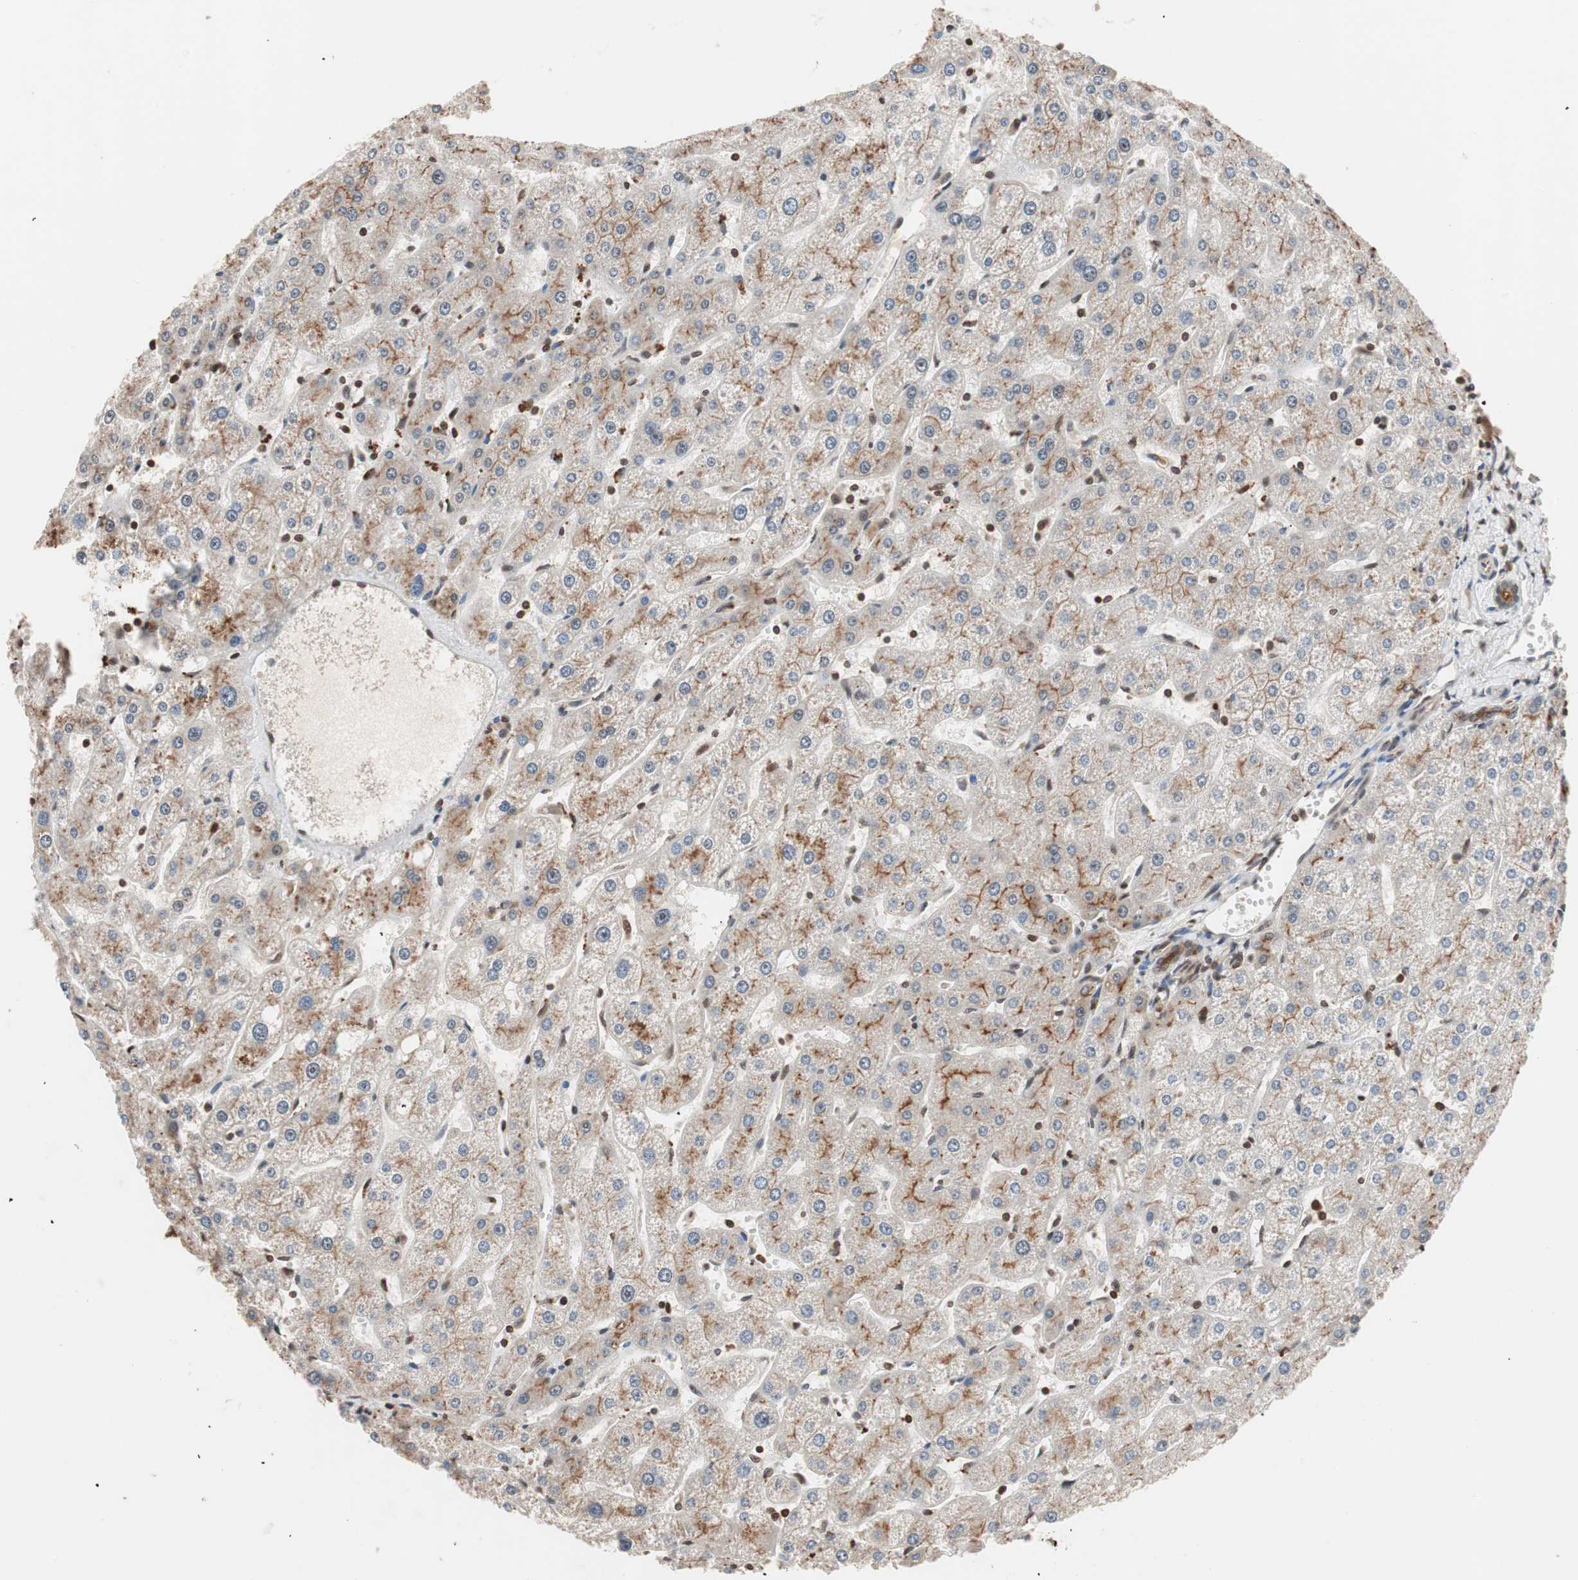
{"staining": {"intensity": "moderate", "quantity": ">75%", "location": "cytoplasmic/membranous"}, "tissue": "liver", "cell_type": "Cholangiocytes", "image_type": "normal", "snomed": [{"axis": "morphology", "description": "Normal tissue, NOS"}, {"axis": "topography", "description": "Liver"}], "caption": "Protein staining shows moderate cytoplasmic/membranous positivity in about >75% of cholangiocytes in unremarkable liver.", "gene": "ZFC3H1", "patient": {"sex": "male", "age": 67}}